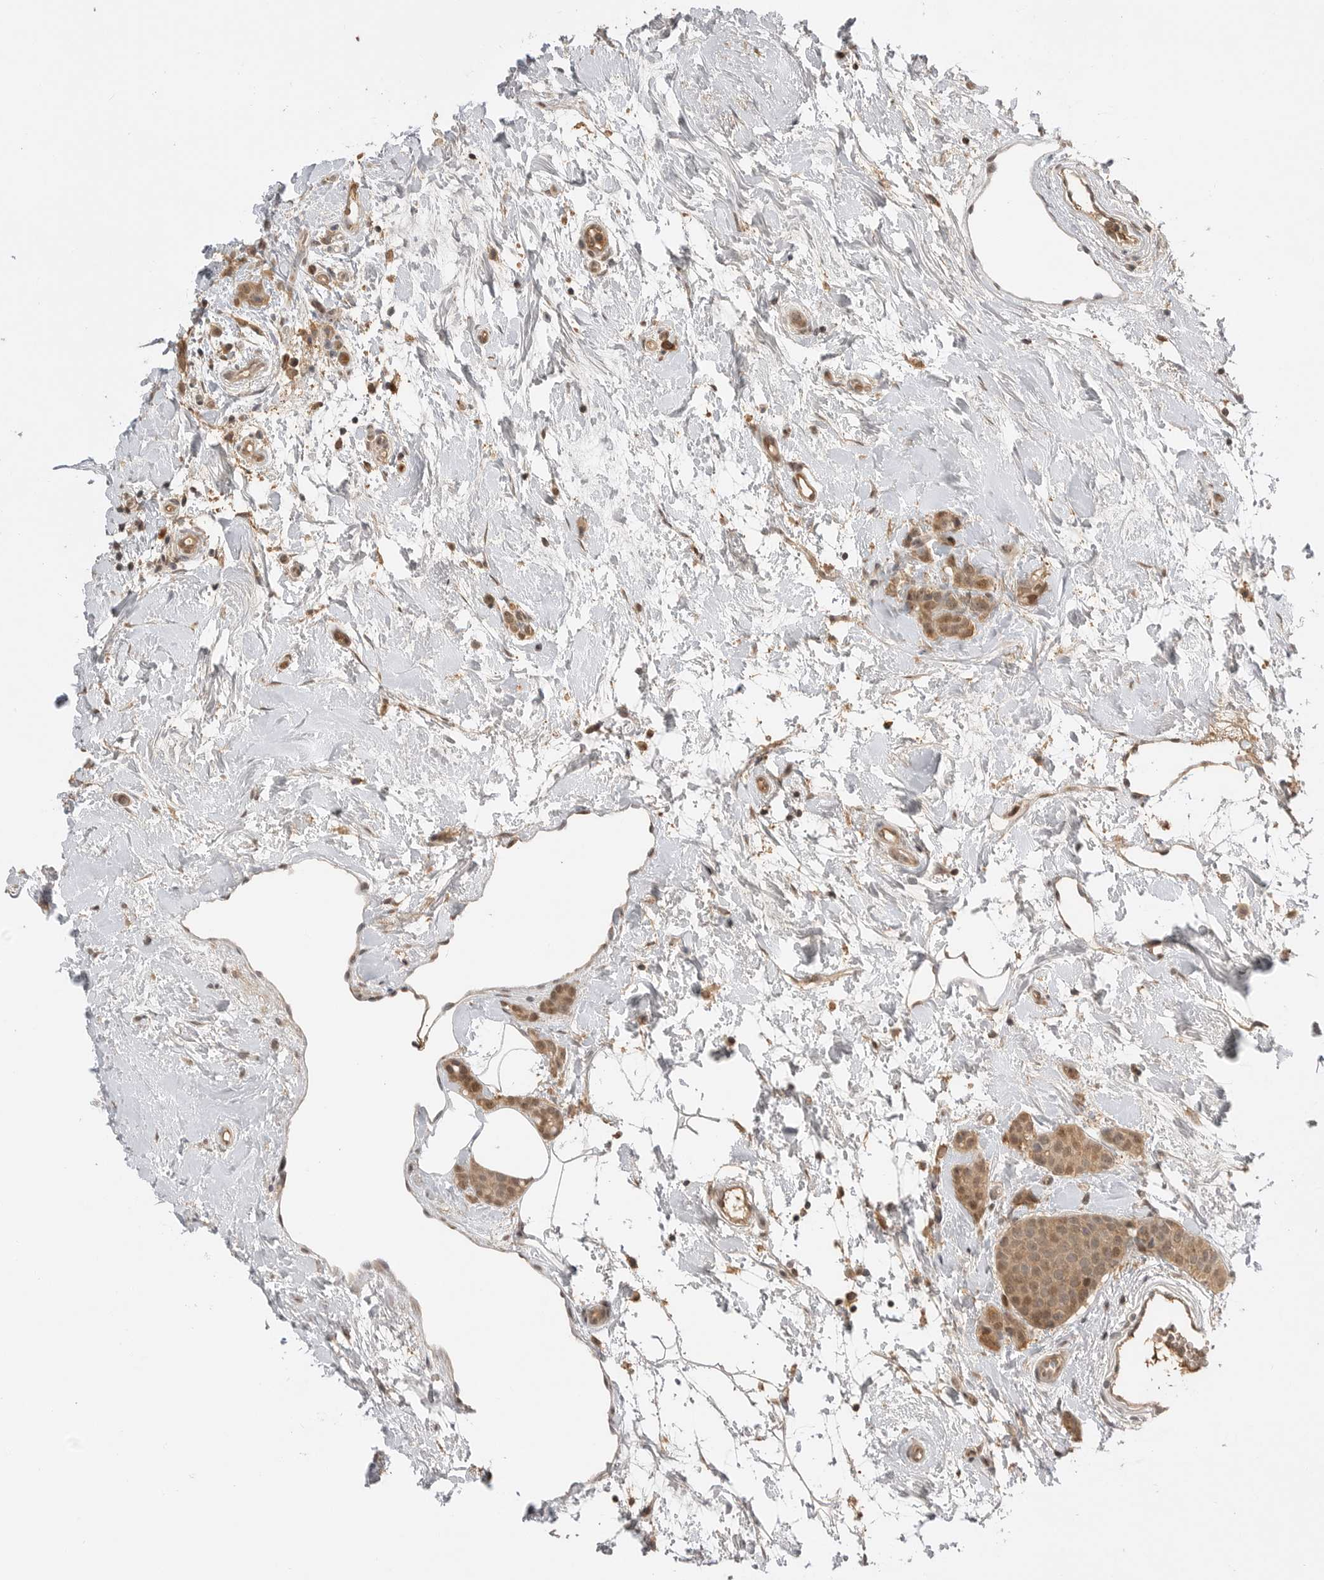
{"staining": {"intensity": "moderate", "quantity": ">75%", "location": "cytoplasmic/membranous,nuclear"}, "tissue": "breast cancer", "cell_type": "Tumor cells", "image_type": "cancer", "snomed": [{"axis": "morphology", "description": "Lobular carcinoma, in situ"}, {"axis": "morphology", "description": "Lobular carcinoma"}, {"axis": "topography", "description": "Breast"}], "caption": "Tumor cells show moderate cytoplasmic/membranous and nuclear staining in about >75% of cells in breast cancer (lobular carcinoma).", "gene": "ASPSCR1", "patient": {"sex": "female", "age": 41}}